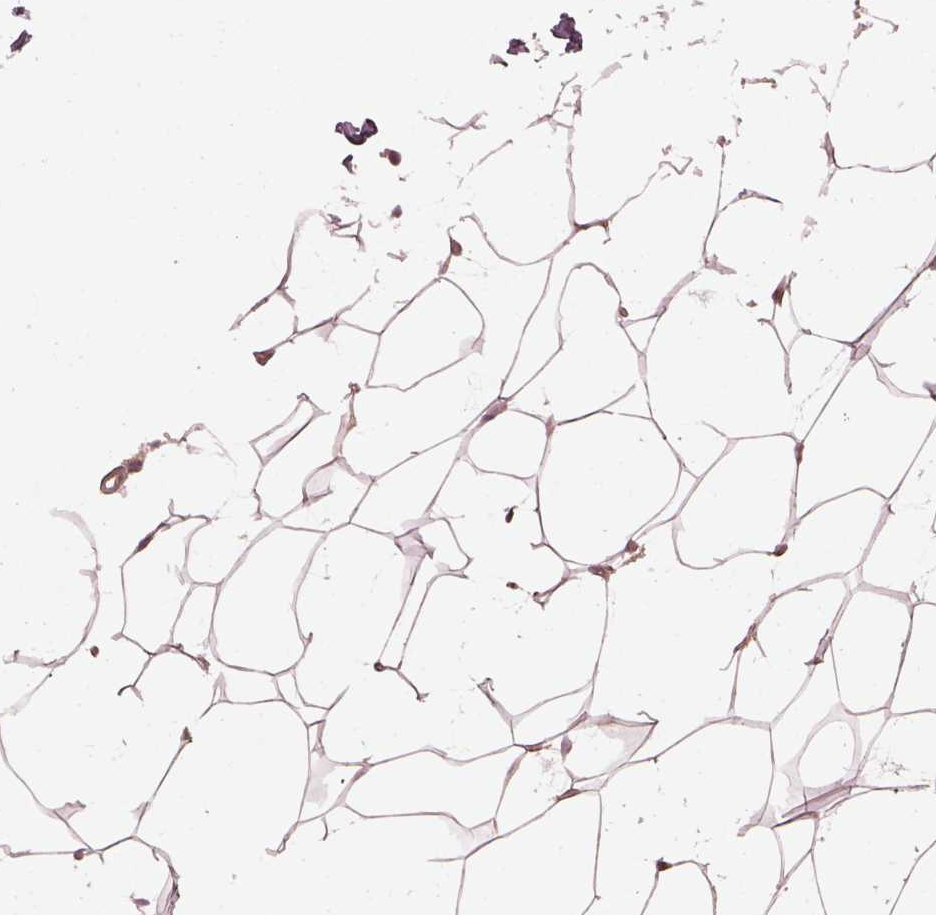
{"staining": {"intensity": "weak", "quantity": "<25%", "location": "cytoplasmic/membranous"}, "tissue": "breast", "cell_type": "Adipocytes", "image_type": "normal", "snomed": [{"axis": "morphology", "description": "Normal tissue, NOS"}, {"axis": "topography", "description": "Breast"}], "caption": "Human breast stained for a protein using immunohistochemistry (IHC) exhibits no positivity in adipocytes.", "gene": "LSM14A", "patient": {"sex": "female", "age": 32}}